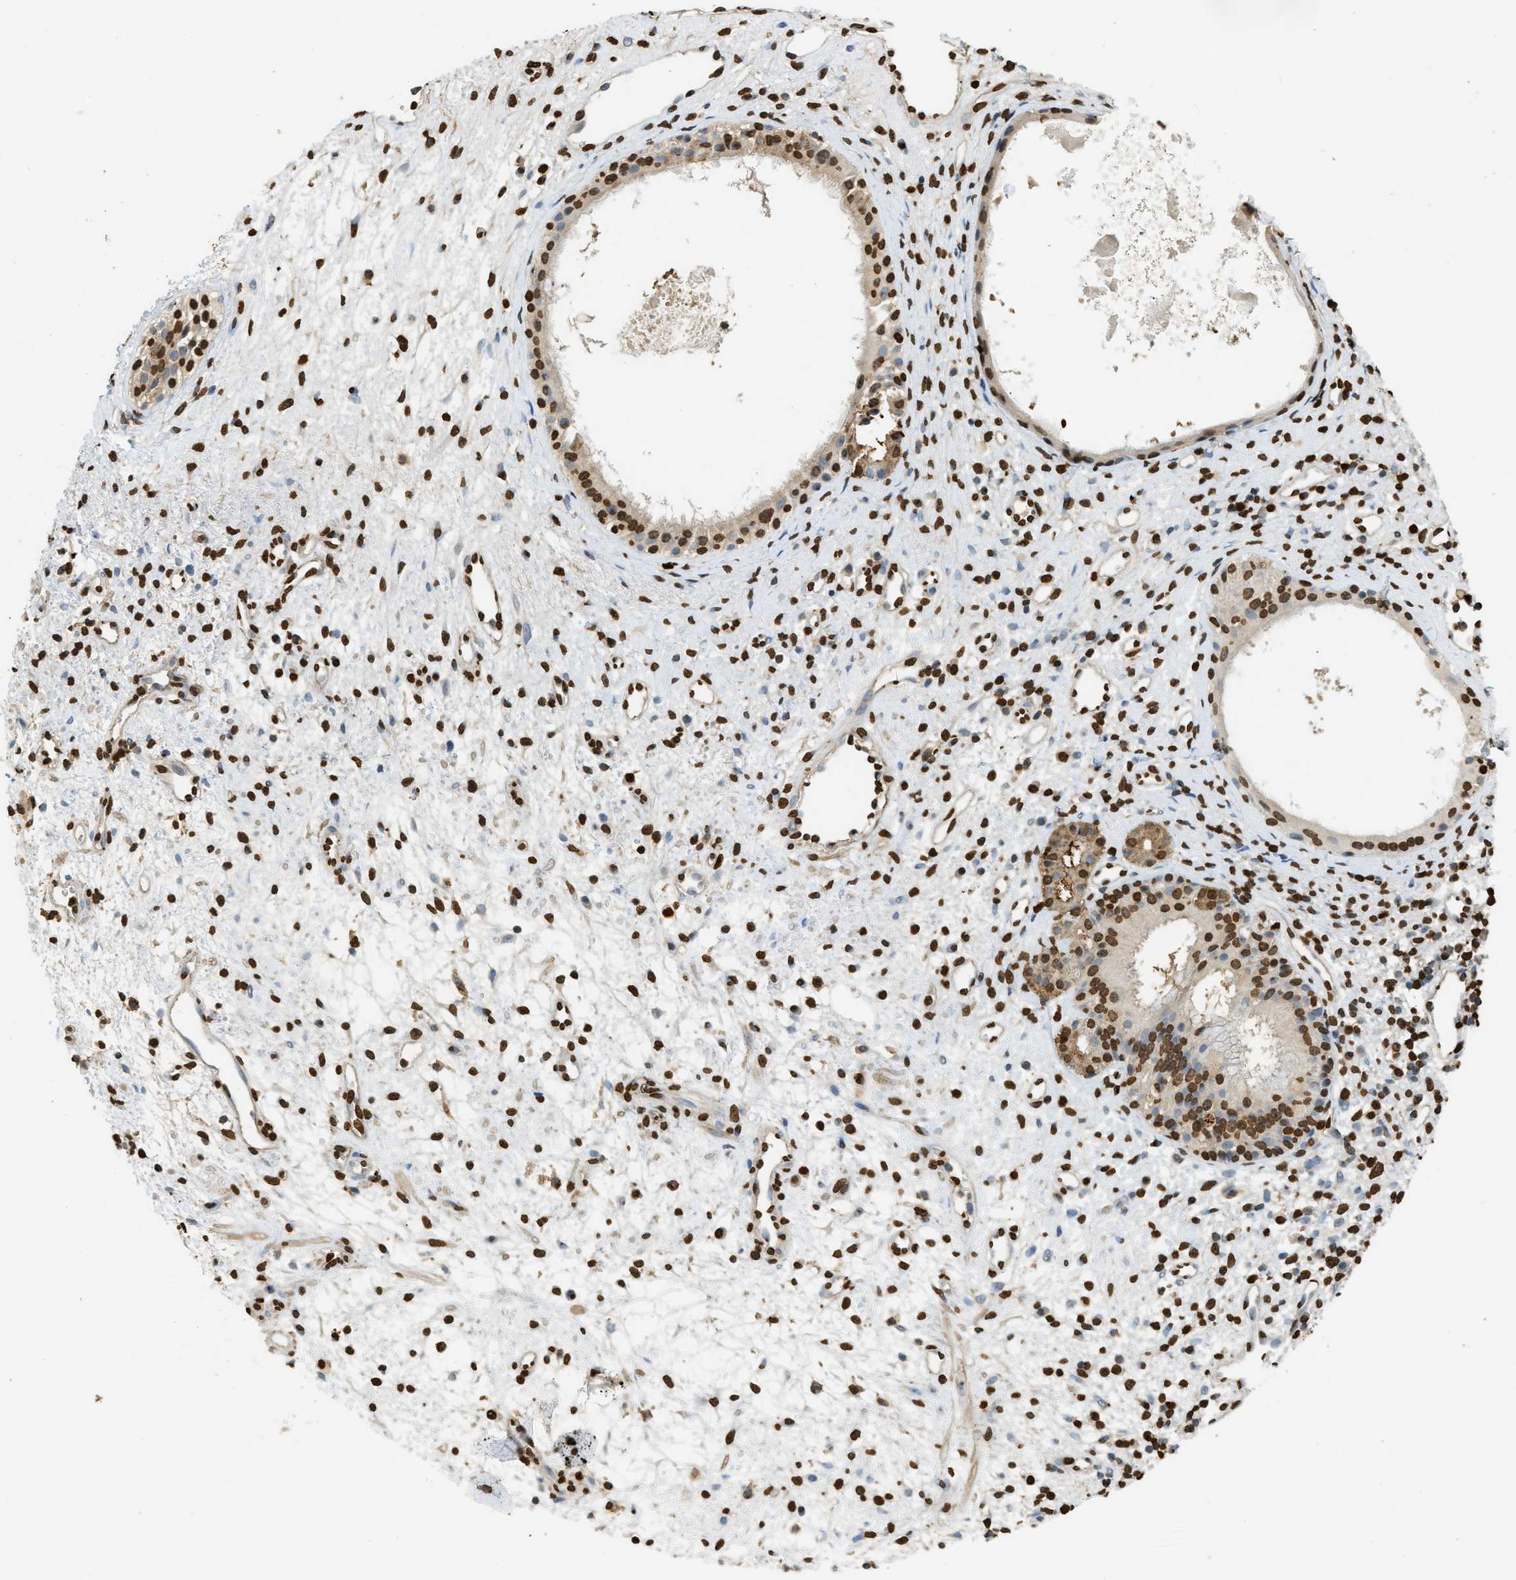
{"staining": {"intensity": "strong", "quantity": ">75%", "location": "nuclear"}, "tissue": "nasopharynx", "cell_type": "Respiratory epithelial cells", "image_type": "normal", "snomed": [{"axis": "morphology", "description": "Normal tissue, NOS"}, {"axis": "topography", "description": "Nasopharynx"}], "caption": "Protein expression analysis of normal nasopharynx demonstrates strong nuclear staining in approximately >75% of respiratory epithelial cells.", "gene": "NR5A2", "patient": {"sex": "male", "age": 22}}